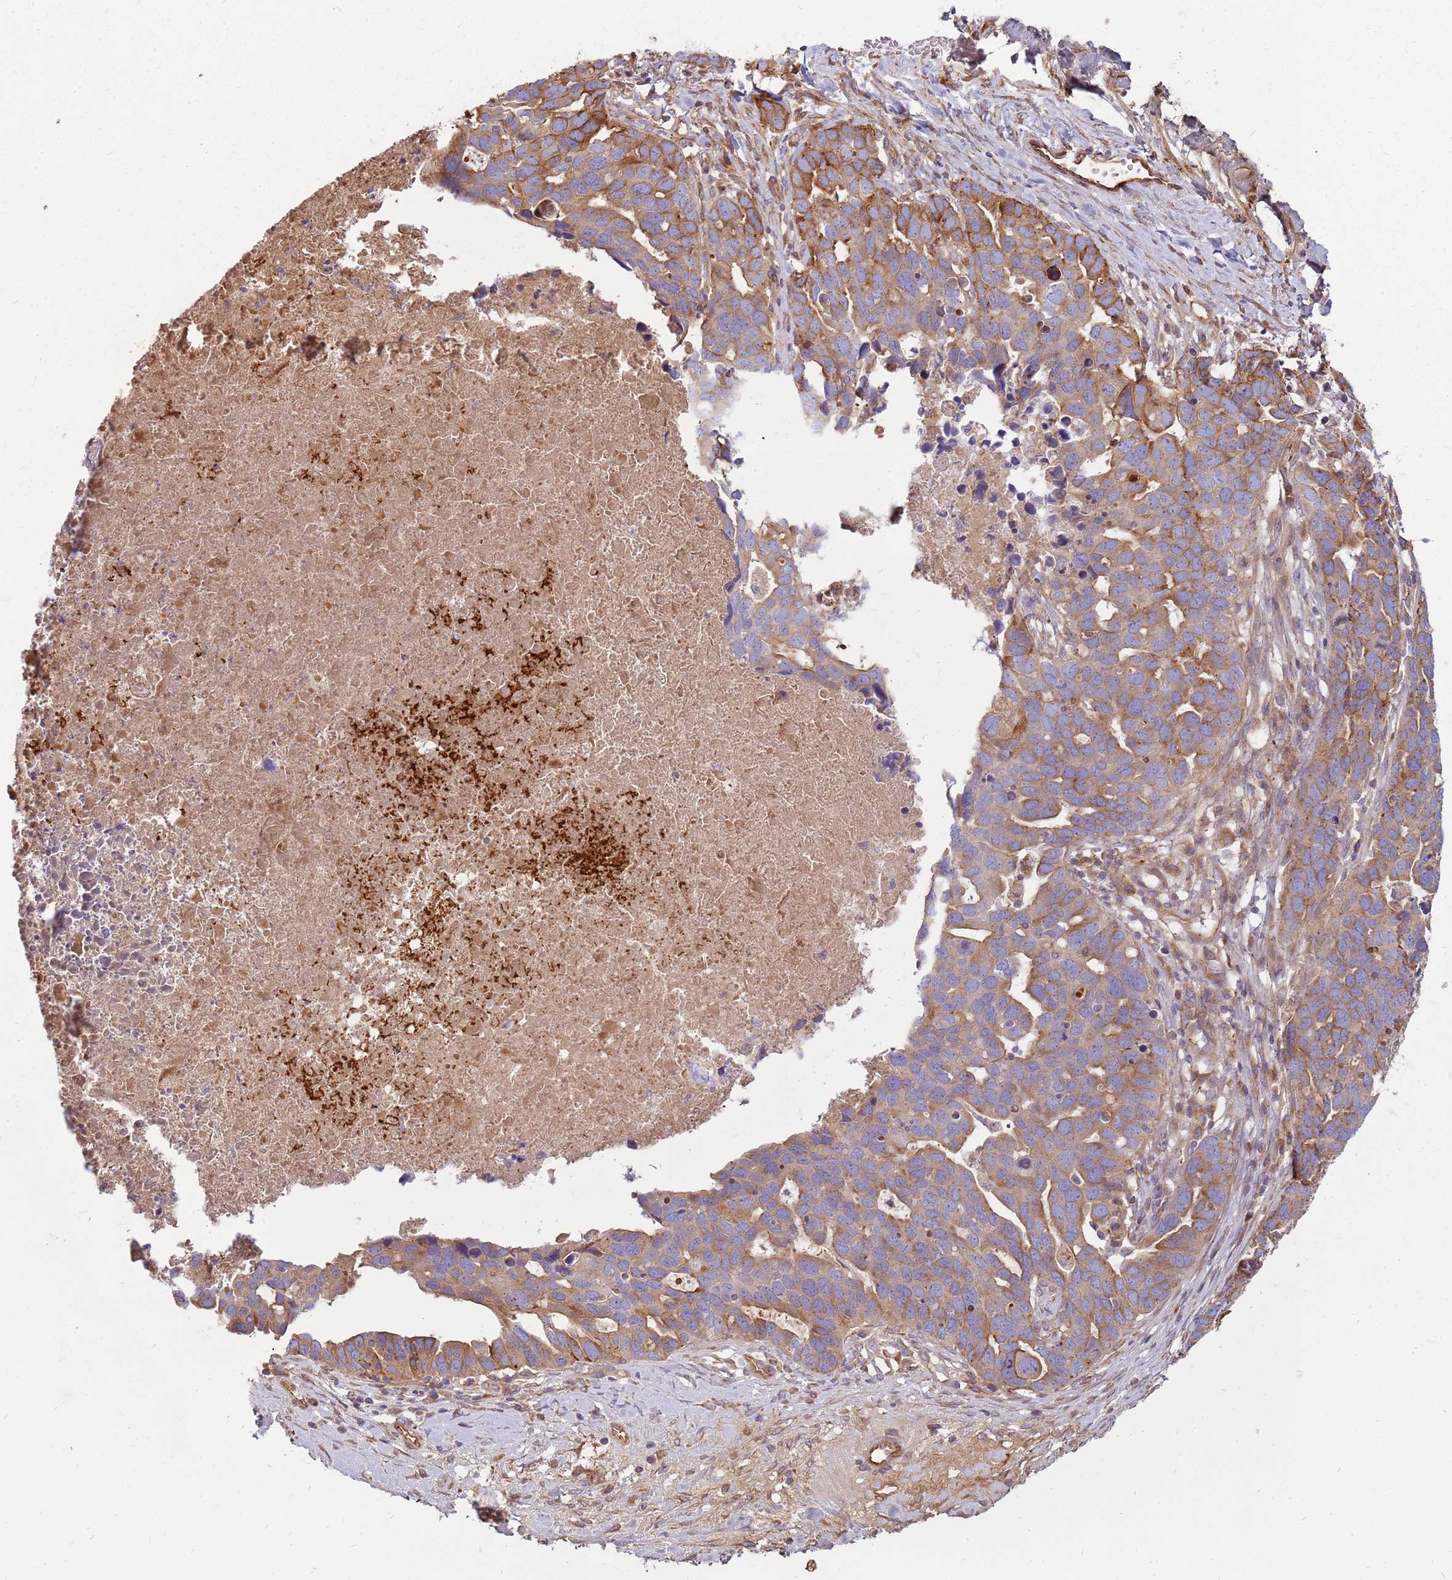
{"staining": {"intensity": "moderate", "quantity": ">75%", "location": "cytoplasmic/membranous"}, "tissue": "ovarian cancer", "cell_type": "Tumor cells", "image_type": "cancer", "snomed": [{"axis": "morphology", "description": "Cystadenocarcinoma, serous, NOS"}, {"axis": "topography", "description": "Ovary"}], "caption": "Protein expression analysis of human ovarian serous cystadenocarcinoma reveals moderate cytoplasmic/membranous expression in approximately >75% of tumor cells.", "gene": "EMC1", "patient": {"sex": "female", "age": 54}}